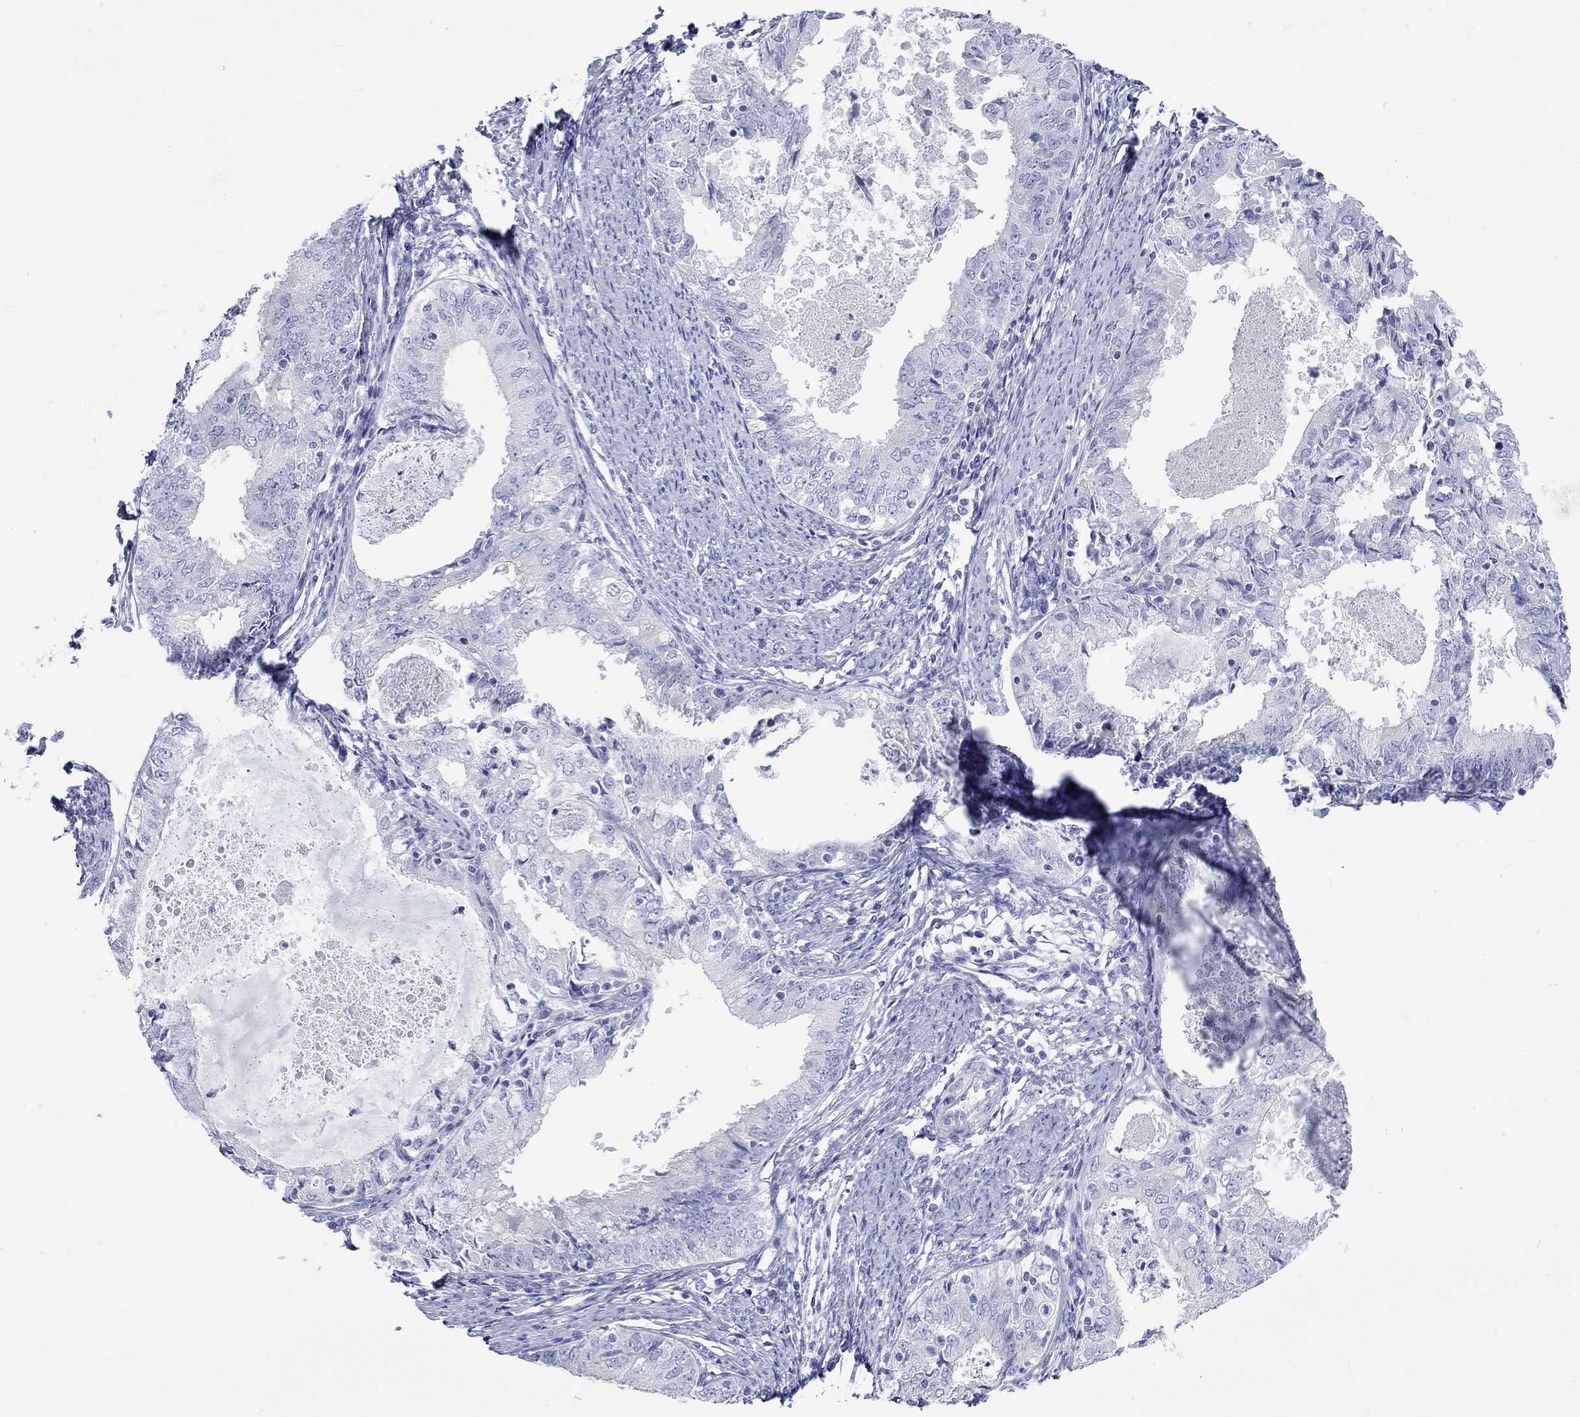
{"staining": {"intensity": "negative", "quantity": "none", "location": "none"}, "tissue": "endometrial cancer", "cell_type": "Tumor cells", "image_type": "cancer", "snomed": [{"axis": "morphology", "description": "Adenocarcinoma, NOS"}, {"axis": "topography", "description": "Endometrium"}], "caption": "DAB immunohistochemical staining of human endometrial cancer (adenocarcinoma) exhibits no significant expression in tumor cells. Nuclei are stained in blue.", "gene": "SPATA9", "patient": {"sex": "female", "age": 57}}